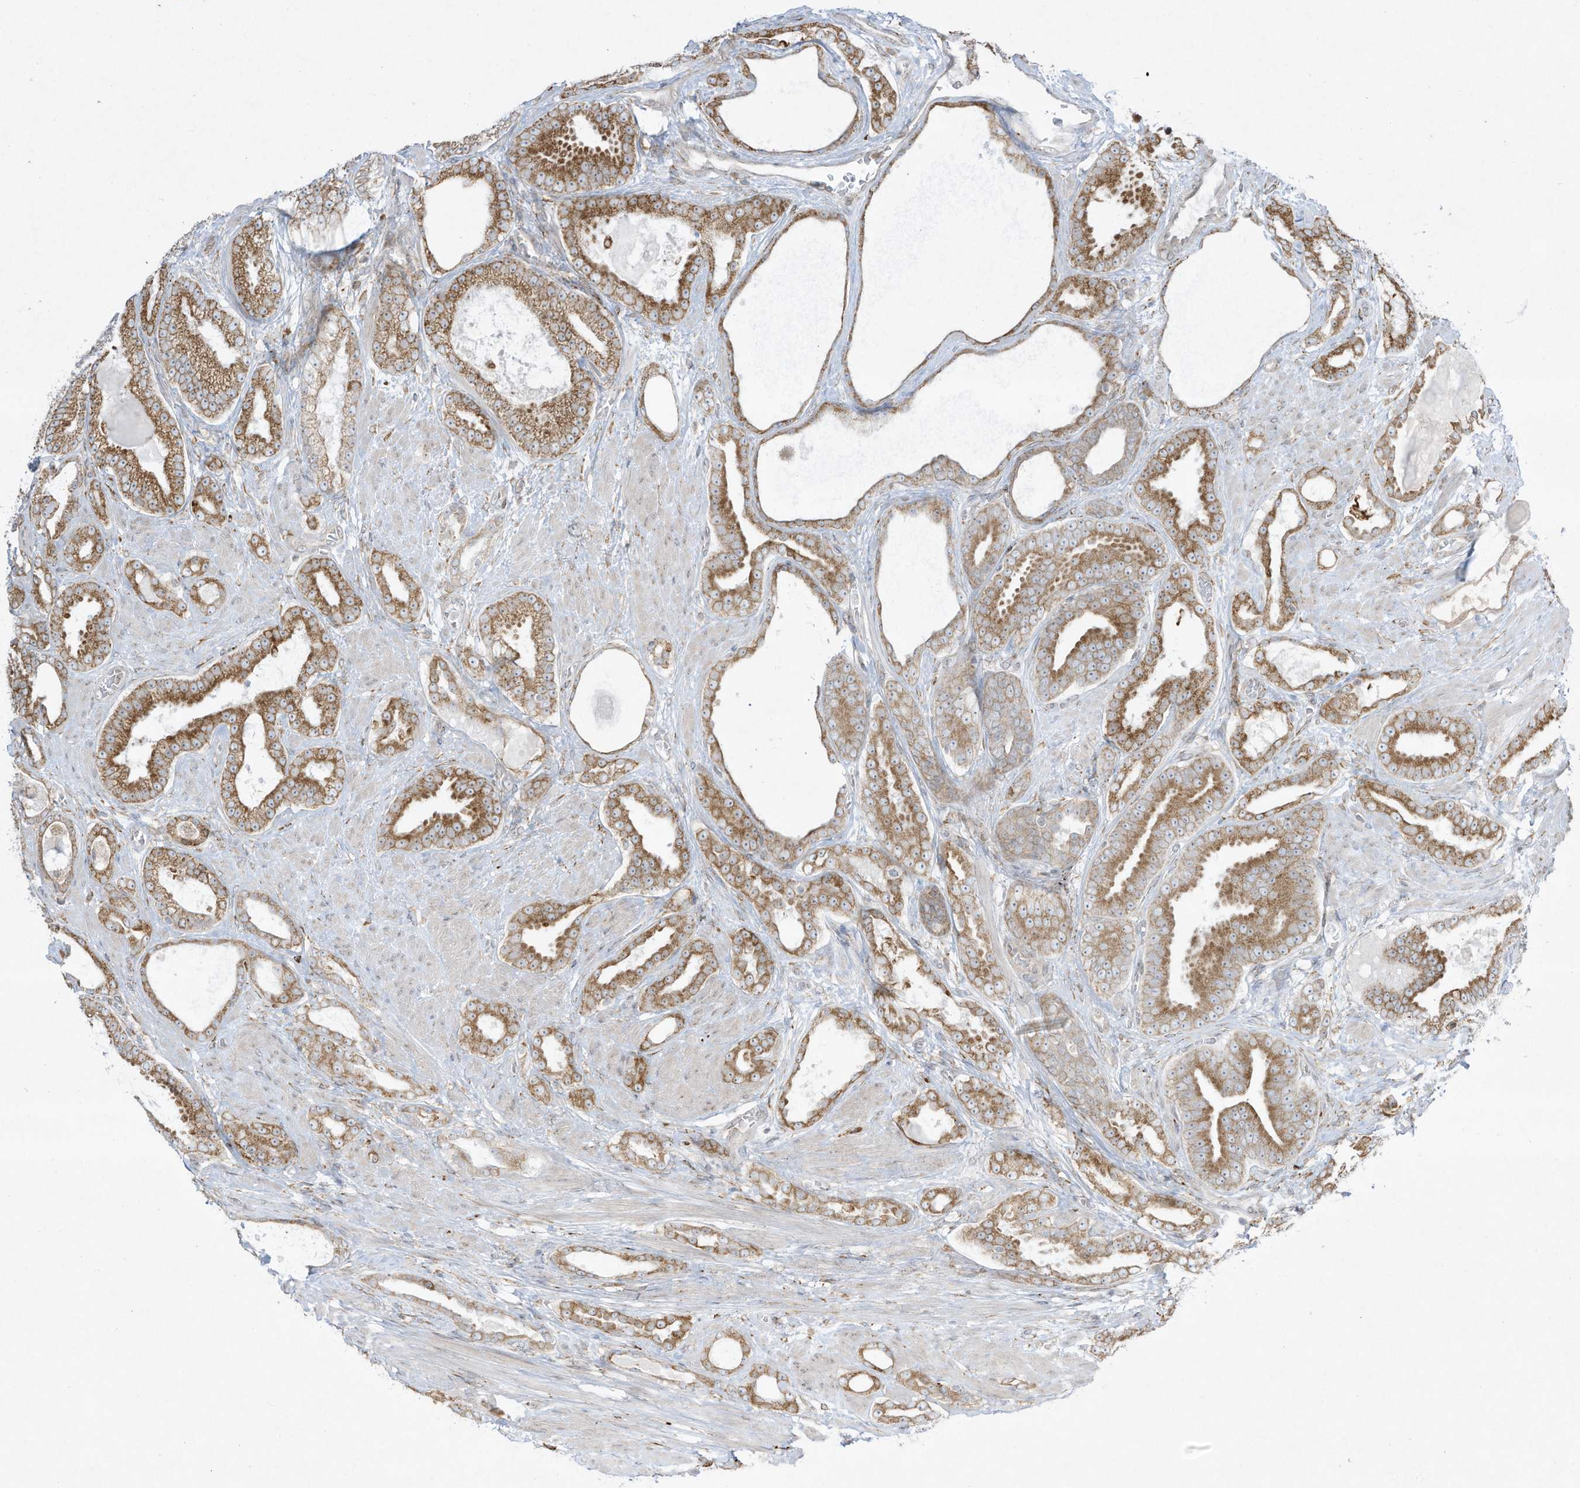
{"staining": {"intensity": "moderate", "quantity": ">75%", "location": "cytoplasmic/membranous"}, "tissue": "prostate cancer", "cell_type": "Tumor cells", "image_type": "cancer", "snomed": [{"axis": "morphology", "description": "Adenocarcinoma, High grade"}, {"axis": "topography", "description": "Prostate"}], "caption": "A brown stain highlights moderate cytoplasmic/membranous positivity of a protein in human prostate cancer (adenocarcinoma (high-grade)) tumor cells.", "gene": "PTK6", "patient": {"sex": "male", "age": 60}}